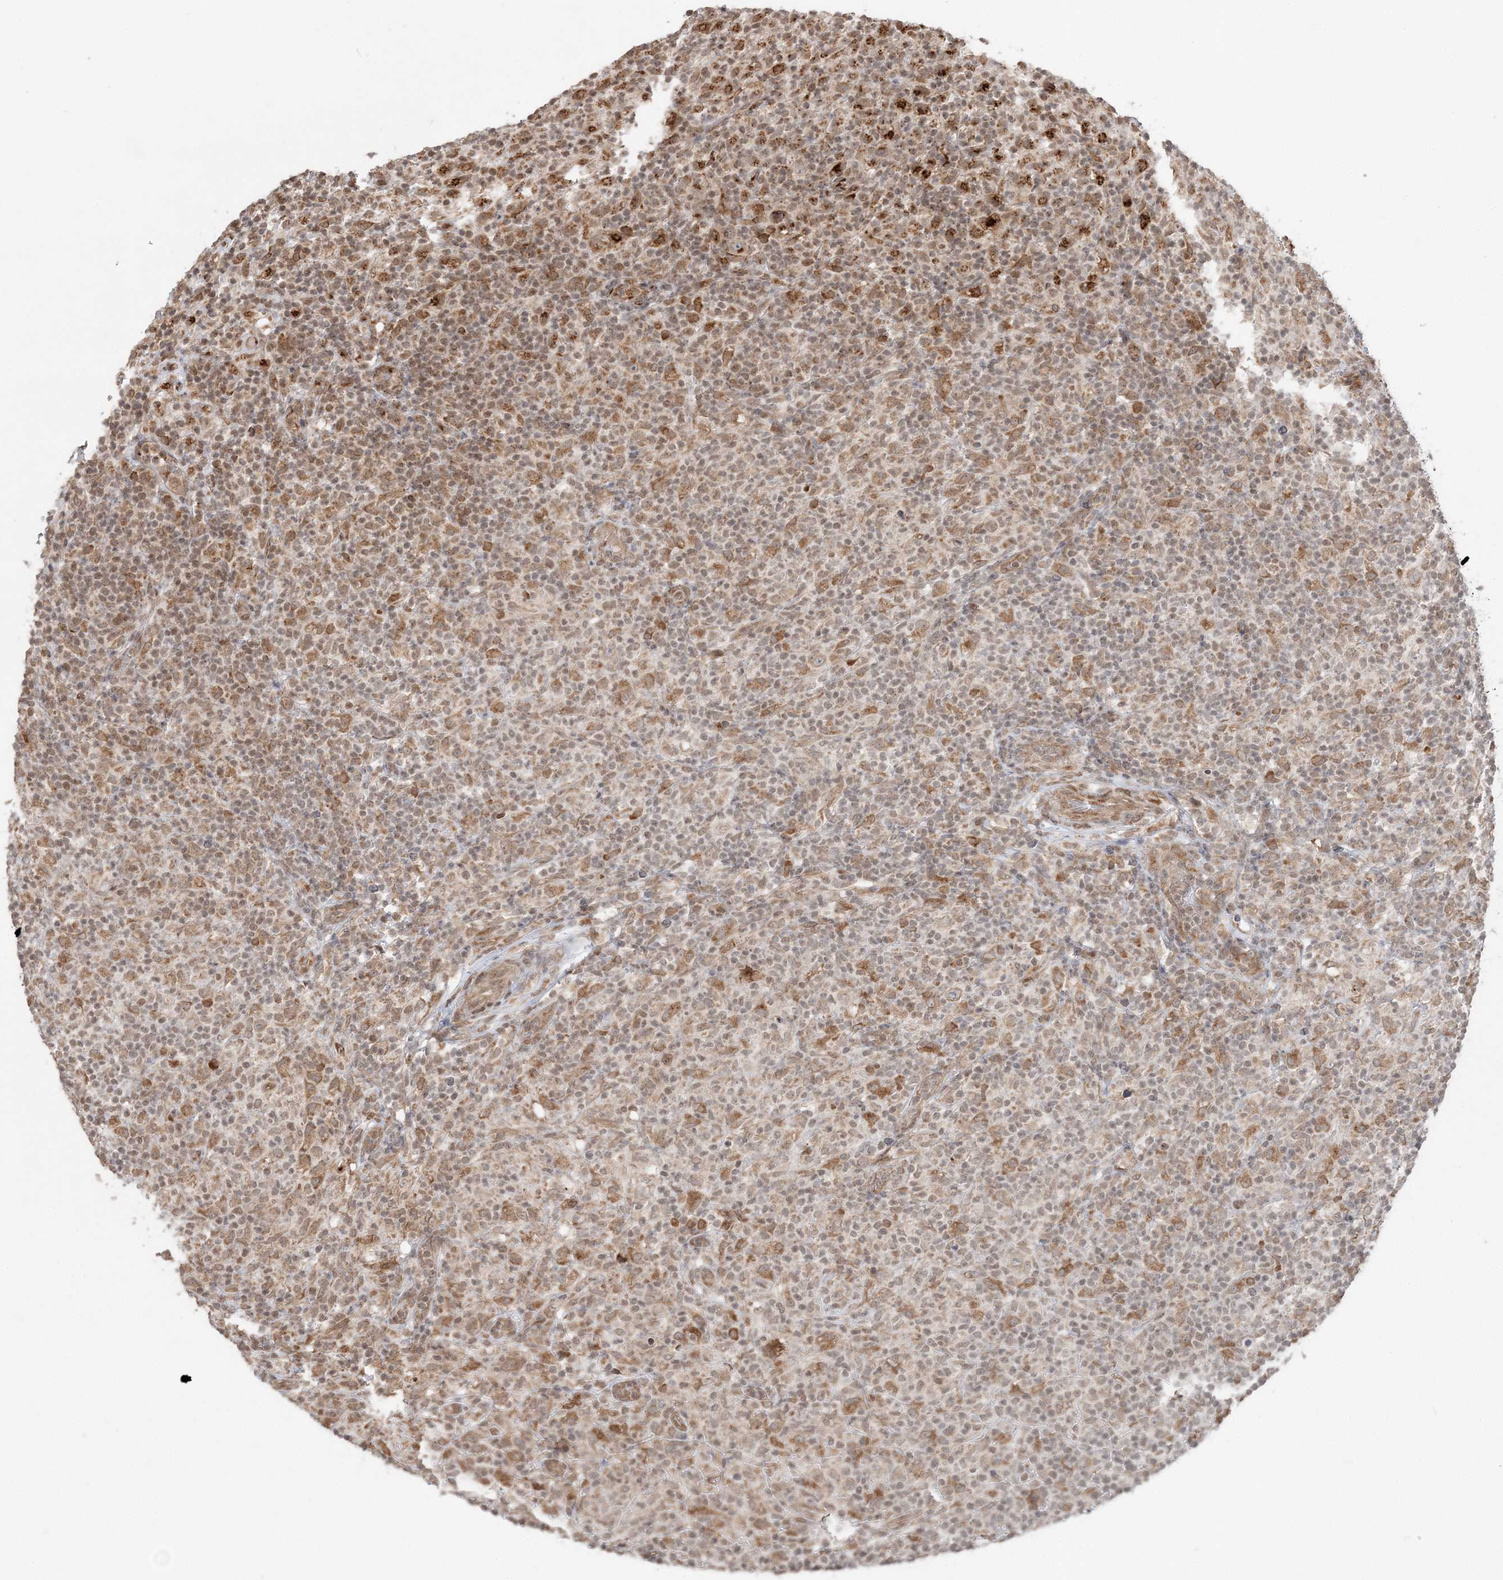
{"staining": {"intensity": "weak", "quantity": ">75%", "location": "cytoplasmic/membranous"}, "tissue": "lymphoma", "cell_type": "Tumor cells", "image_type": "cancer", "snomed": [{"axis": "morphology", "description": "Hodgkin's disease, NOS"}, {"axis": "topography", "description": "Lymph node"}], "caption": "There is low levels of weak cytoplasmic/membranous expression in tumor cells of Hodgkin's disease, as demonstrated by immunohistochemical staining (brown color).", "gene": "TMED10", "patient": {"sex": "male", "age": 70}}